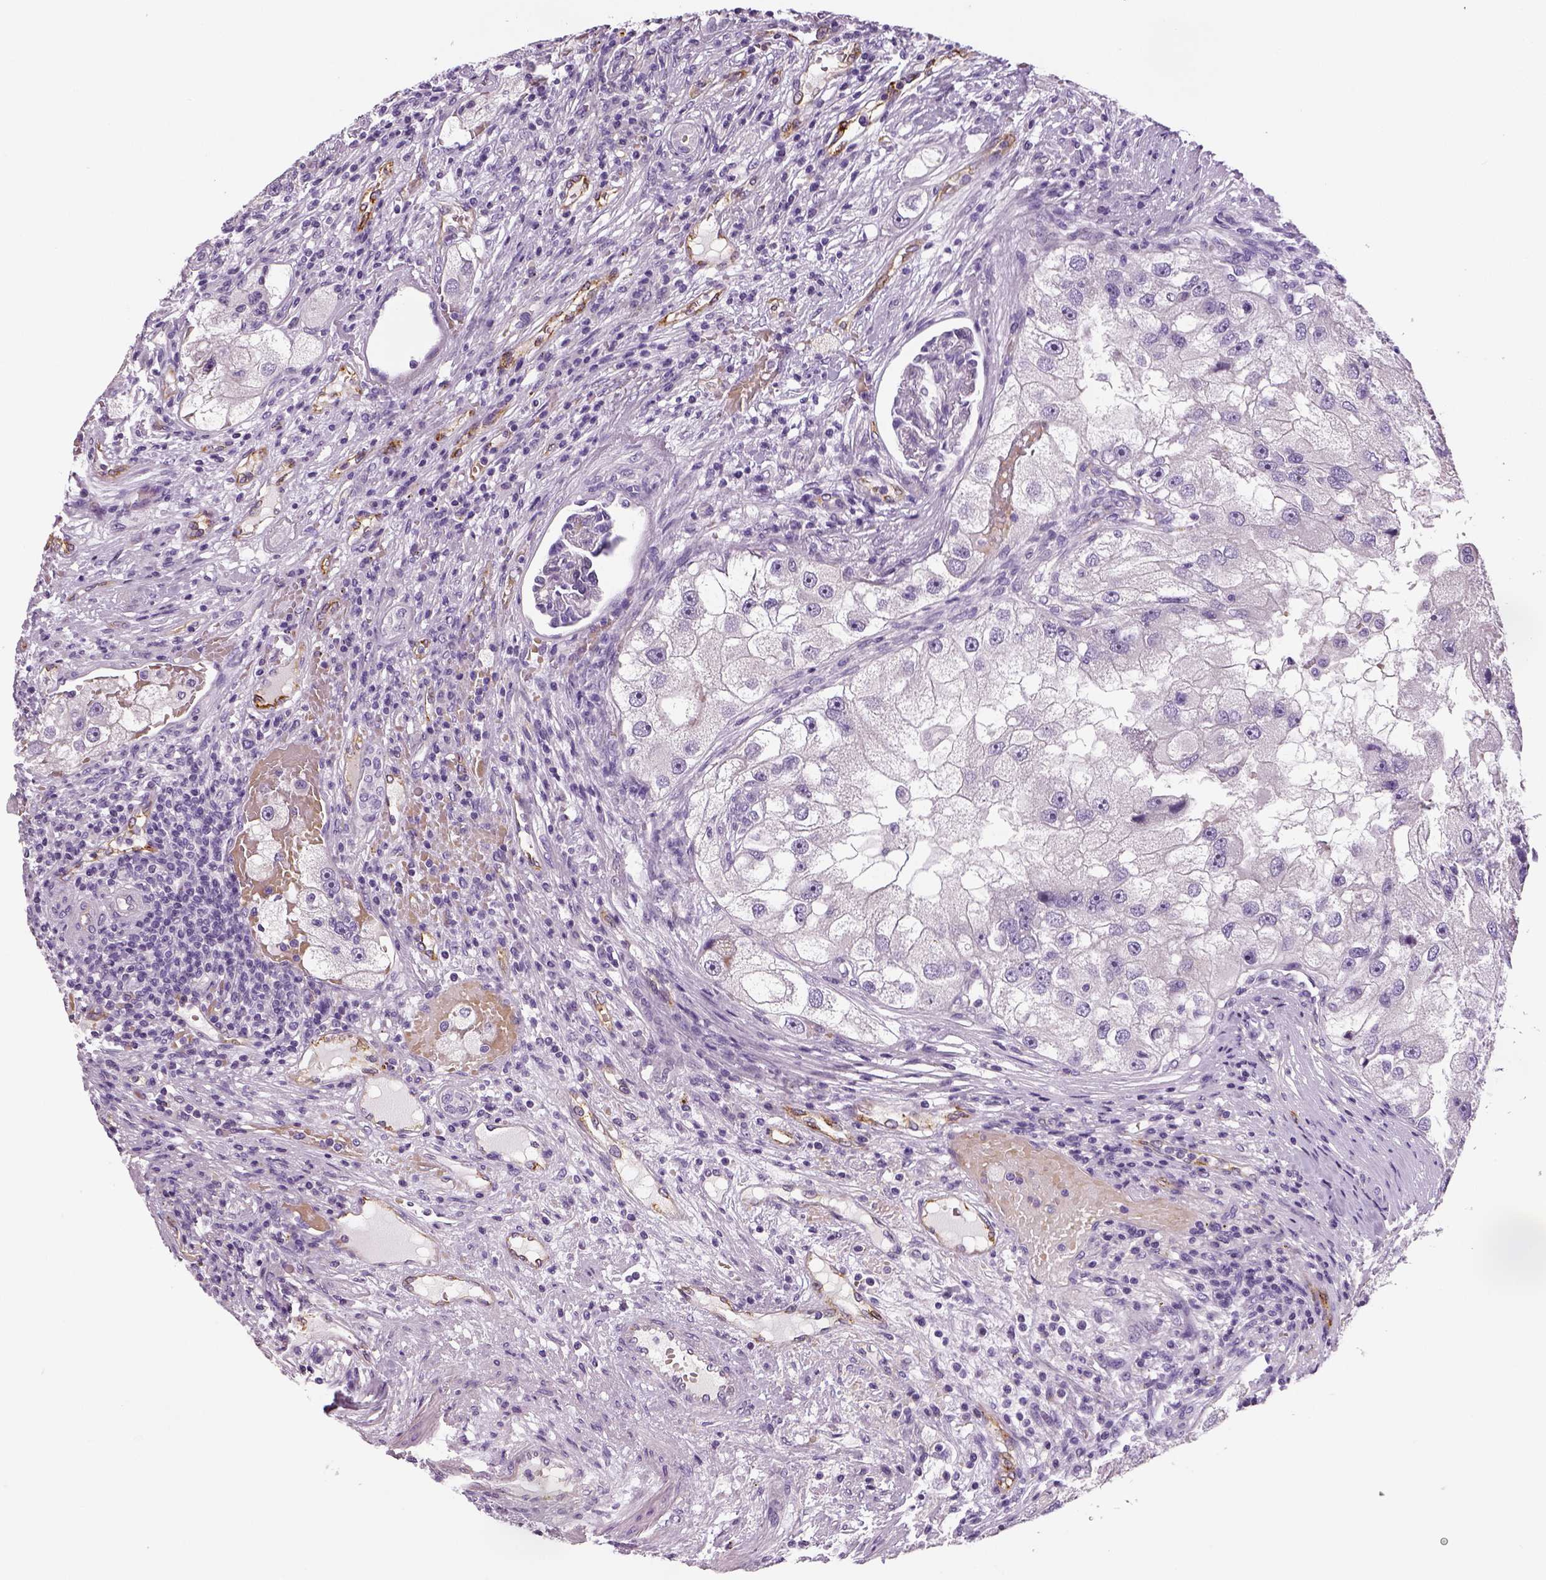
{"staining": {"intensity": "negative", "quantity": "none", "location": "none"}, "tissue": "renal cancer", "cell_type": "Tumor cells", "image_type": "cancer", "snomed": [{"axis": "morphology", "description": "Adenocarcinoma, NOS"}, {"axis": "topography", "description": "Kidney"}], "caption": "There is no significant staining in tumor cells of renal cancer.", "gene": "TSPAN7", "patient": {"sex": "male", "age": 63}}